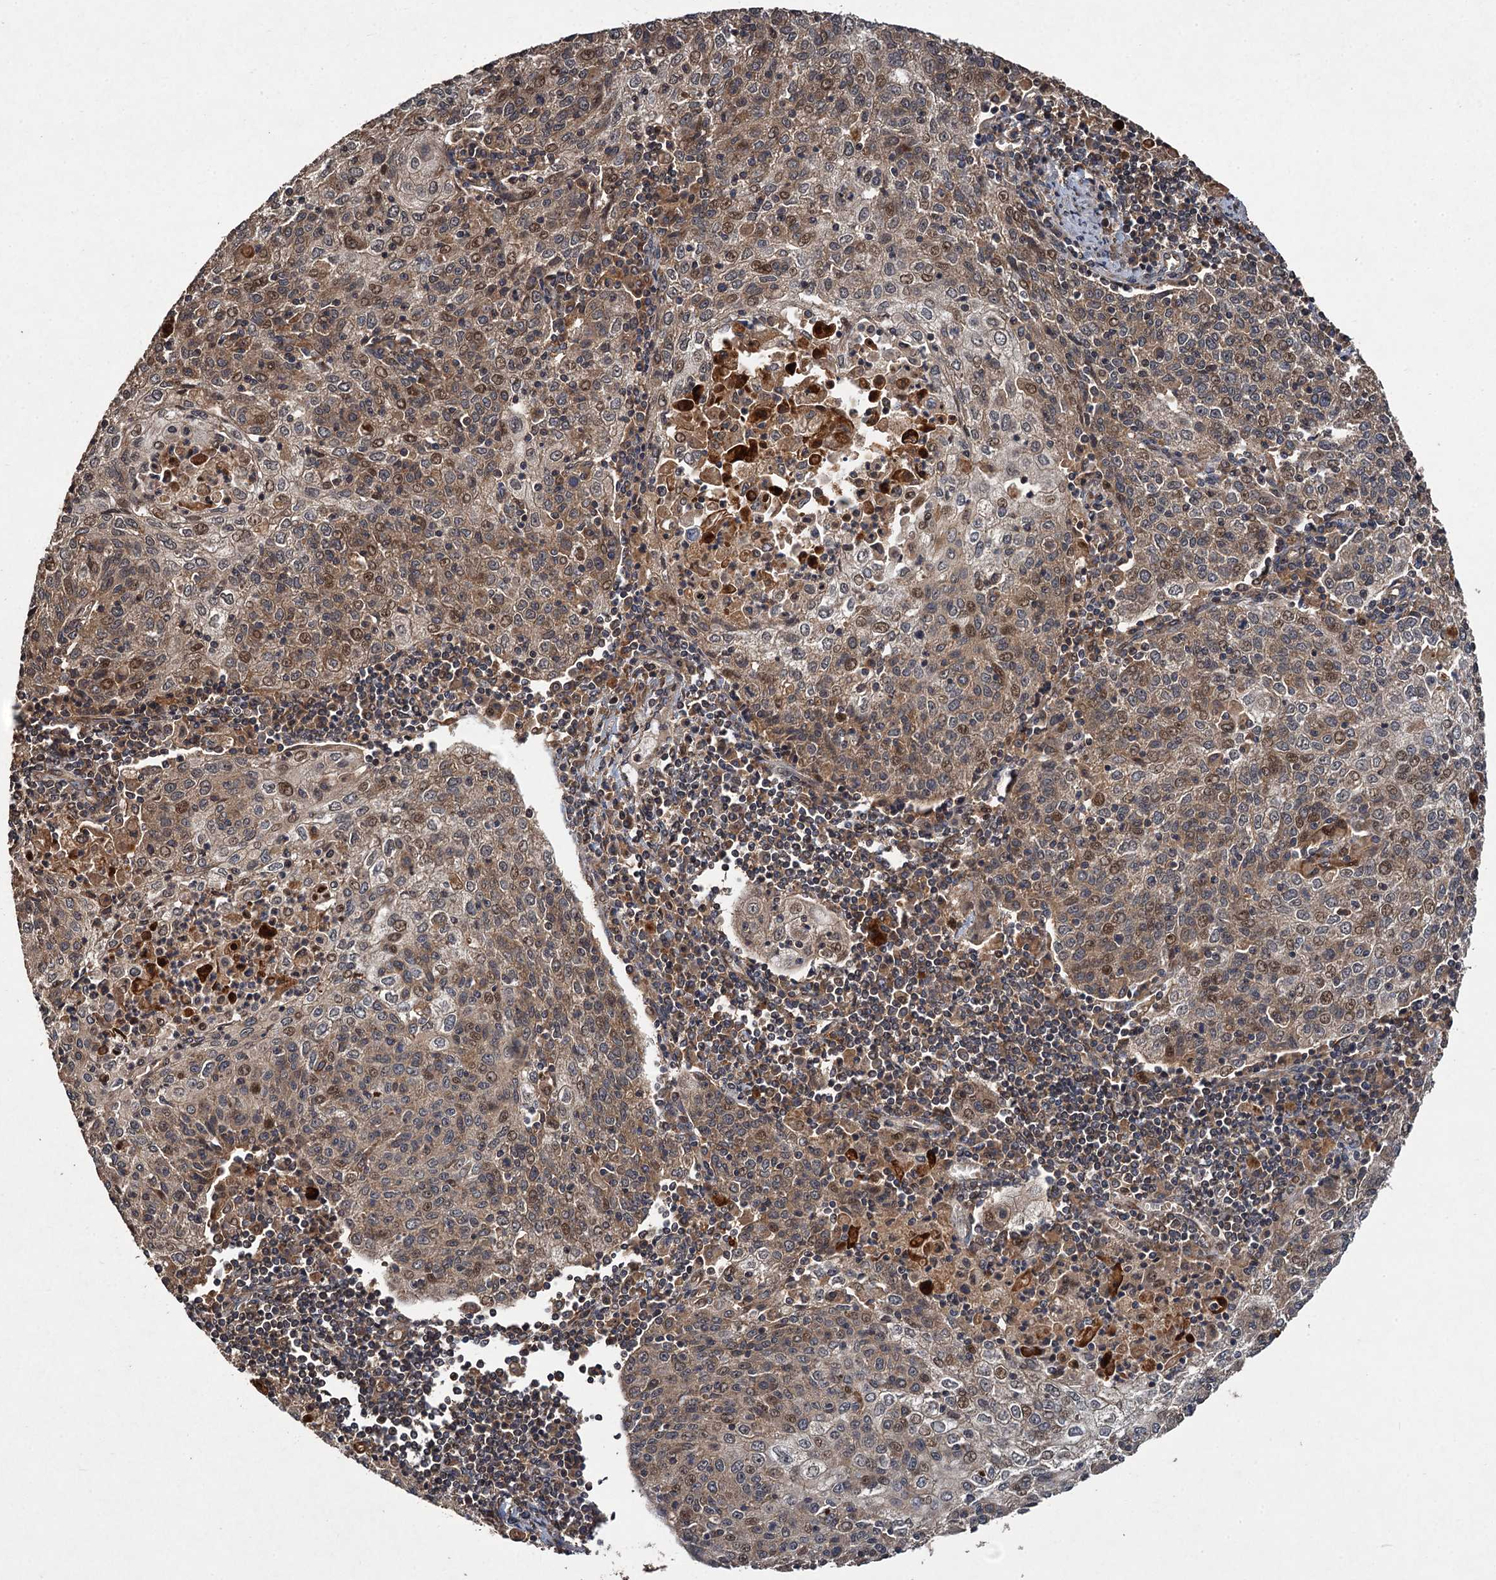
{"staining": {"intensity": "moderate", "quantity": ">75%", "location": "cytoplasmic/membranous,nuclear"}, "tissue": "cervical cancer", "cell_type": "Tumor cells", "image_type": "cancer", "snomed": [{"axis": "morphology", "description": "Squamous cell carcinoma, NOS"}, {"axis": "topography", "description": "Cervix"}], "caption": "Protein expression by immunohistochemistry (IHC) shows moderate cytoplasmic/membranous and nuclear positivity in approximately >75% of tumor cells in cervical cancer. (Stains: DAB (3,3'-diaminobenzidine) in brown, nuclei in blue, Microscopy: brightfield microscopy at high magnification).", "gene": "TMEM39B", "patient": {"sex": "female", "age": 48}}